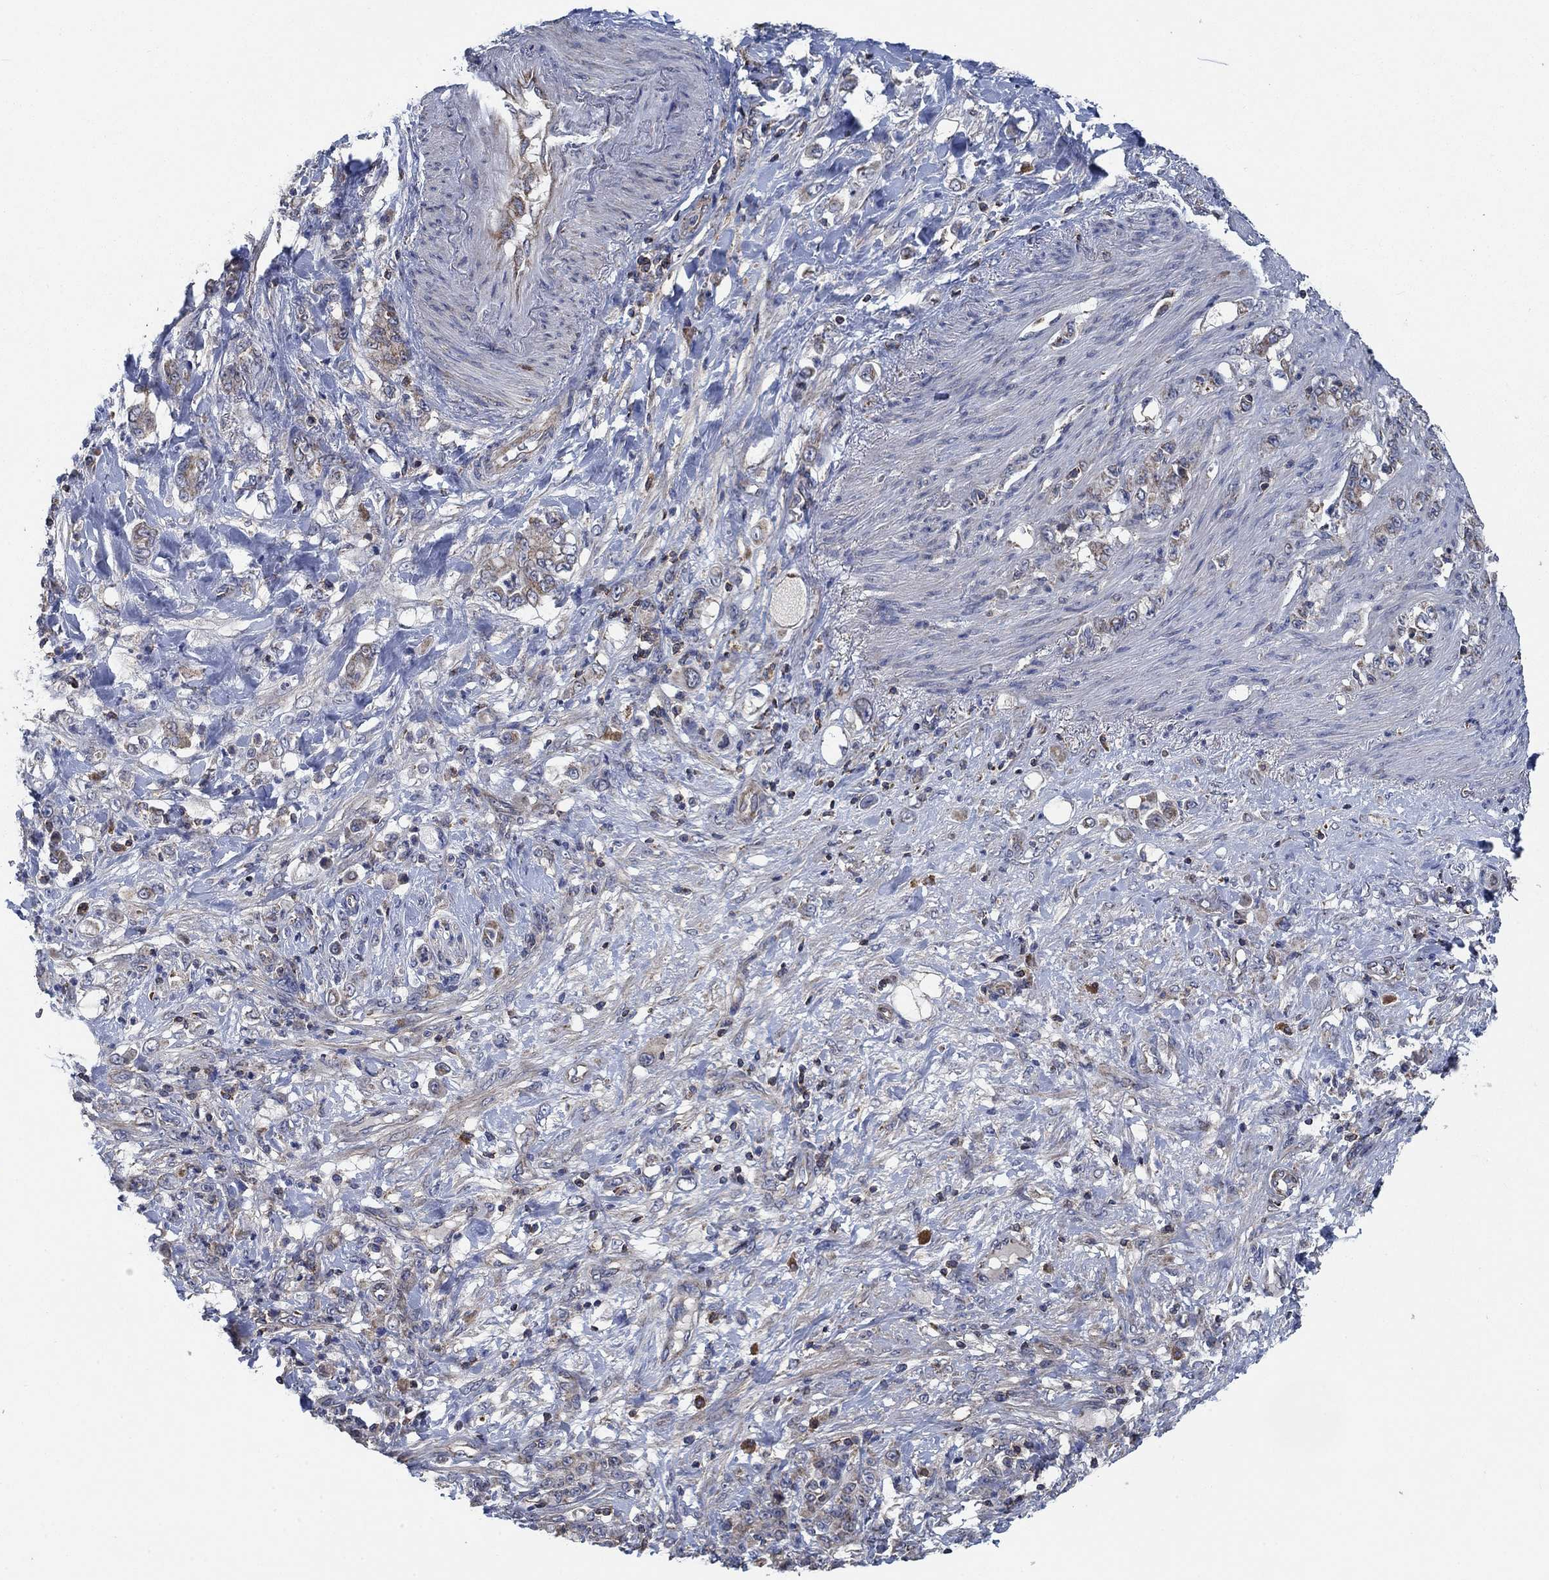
{"staining": {"intensity": "weak", "quantity": "25%-75%", "location": "cytoplasmic/membranous"}, "tissue": "stomach cancer", "cell_type": "Tumor cells", "image_type": "cancer", "snomed": [{"axis": "morphology", "description": "Adenocarcinoma, NOS"}, {"axis": "topography", "description": "Stomach"}], "caption": "Weak cytoplasmic/membranous expression for a protein is appreciated in about 25%-75% of tumor cells of stomach cancer (adenocarcinoma) using IHC.", "gene": "STXBP6", "patient": {"sex": "female", "age": 79}}